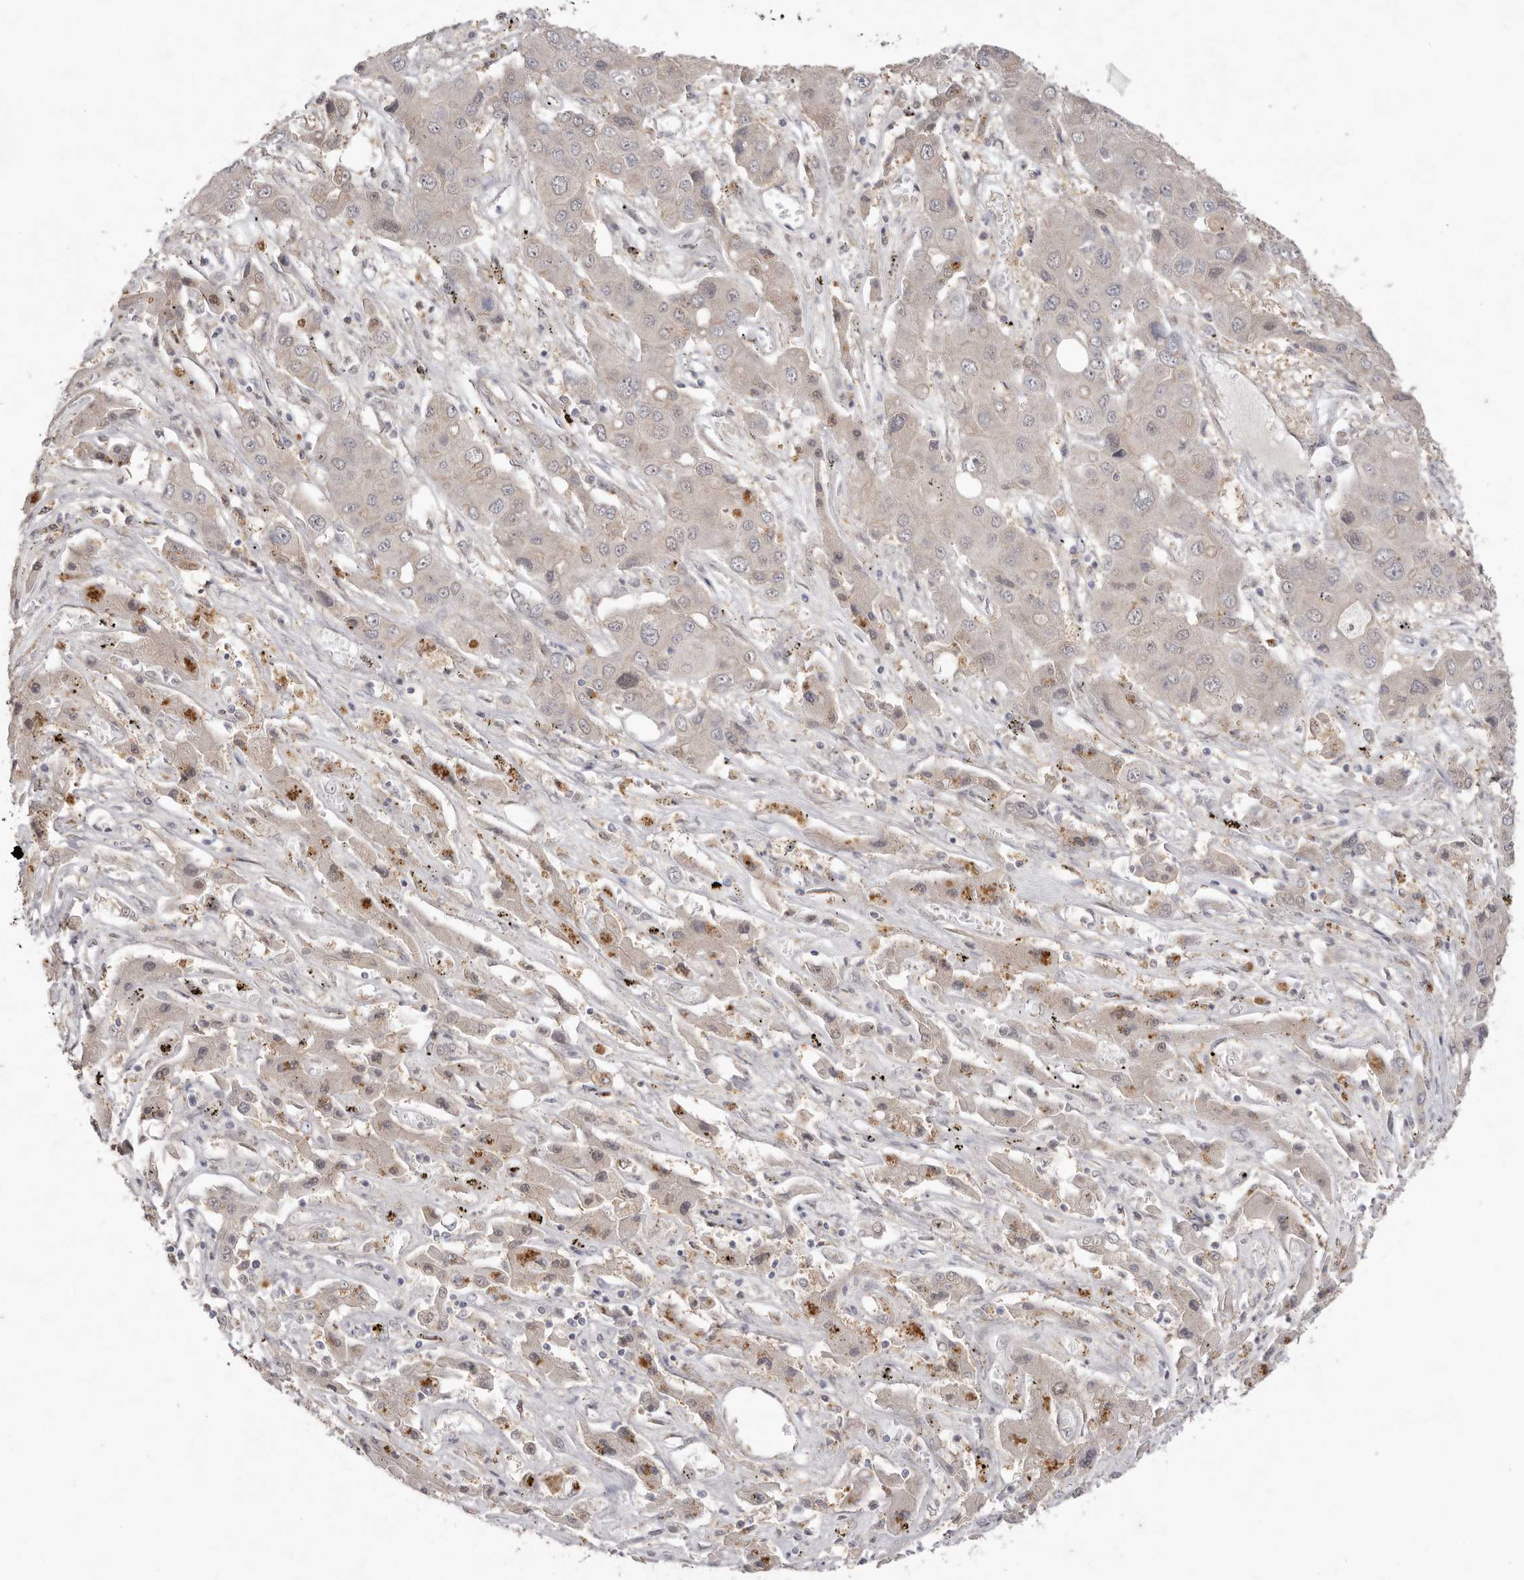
{"staining": {"intensity": "negative", "quantity": "none", "location": "none"}, "tissue": "liver cancer", "cell_type": "Tumor cells", "image_type": "cancer", "snomed": [{"axis": "morphology", "description": "Cholangiocarcinoma"}, {"axis": "topography", "description": "Liver"}], "caption": "Immunohistochemistry (IHC) of liver cancer (cholangiocarcinoma) shows no staining in tumor cells.", "gene": "TADA1", "patient": {"sex": "male", "age": 67}}